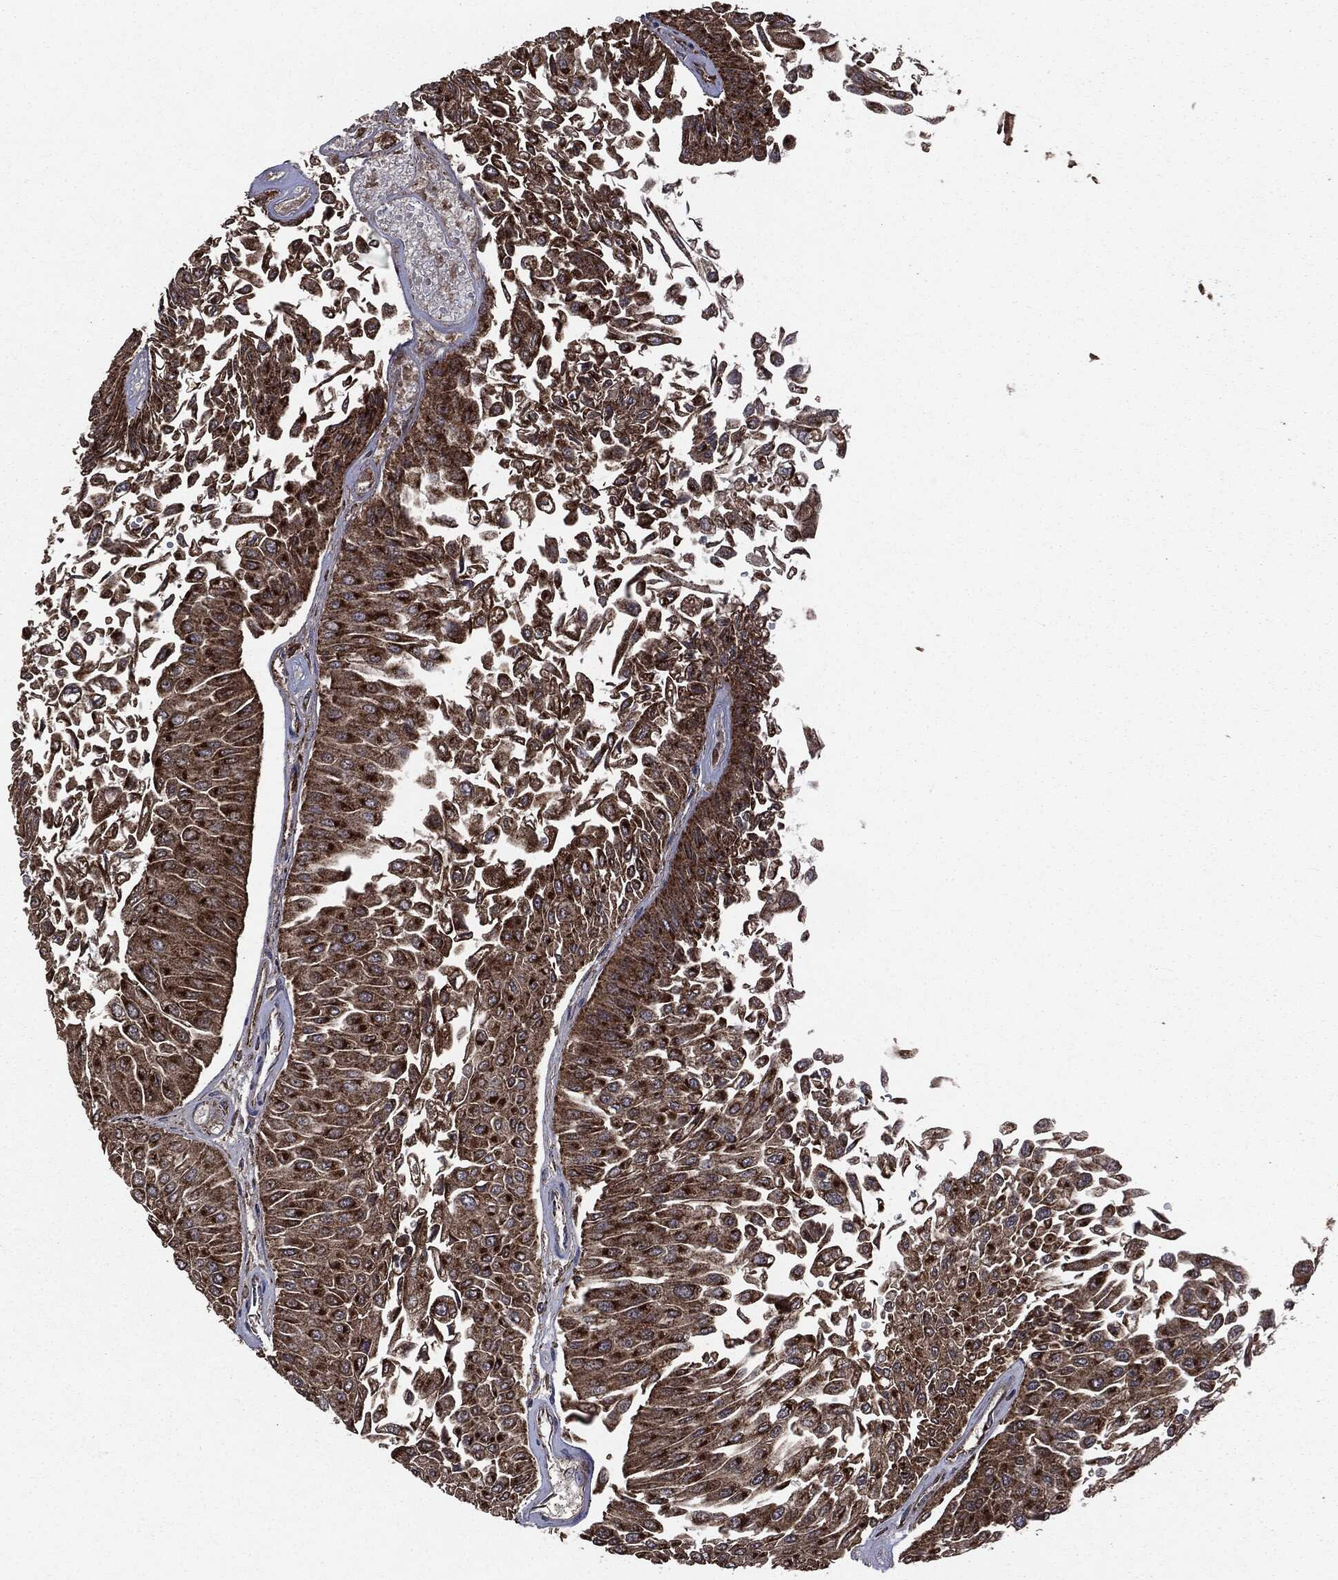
{"staining": {"intensity": "moderate", "quantity": ">75%", "location": "cytoplasmic/membranous"}, "tissue": "urothelial cancer", "cell_type": "Tumor cells", "image_type": "cancer", "snomed": [{"axis": "morphology", "description": "Urothelial carcinoma, Low grade"}, {"axis": "topography", "description": "Urinary bladder"}], "caption": "Tumor cells reveal medium levels of moderate cytoplasmic/membranous expression in approximately >75% of cells in urothelial cancer.", "gene": "MAPK6", "patient": {"sex": "male", "age": 67}}